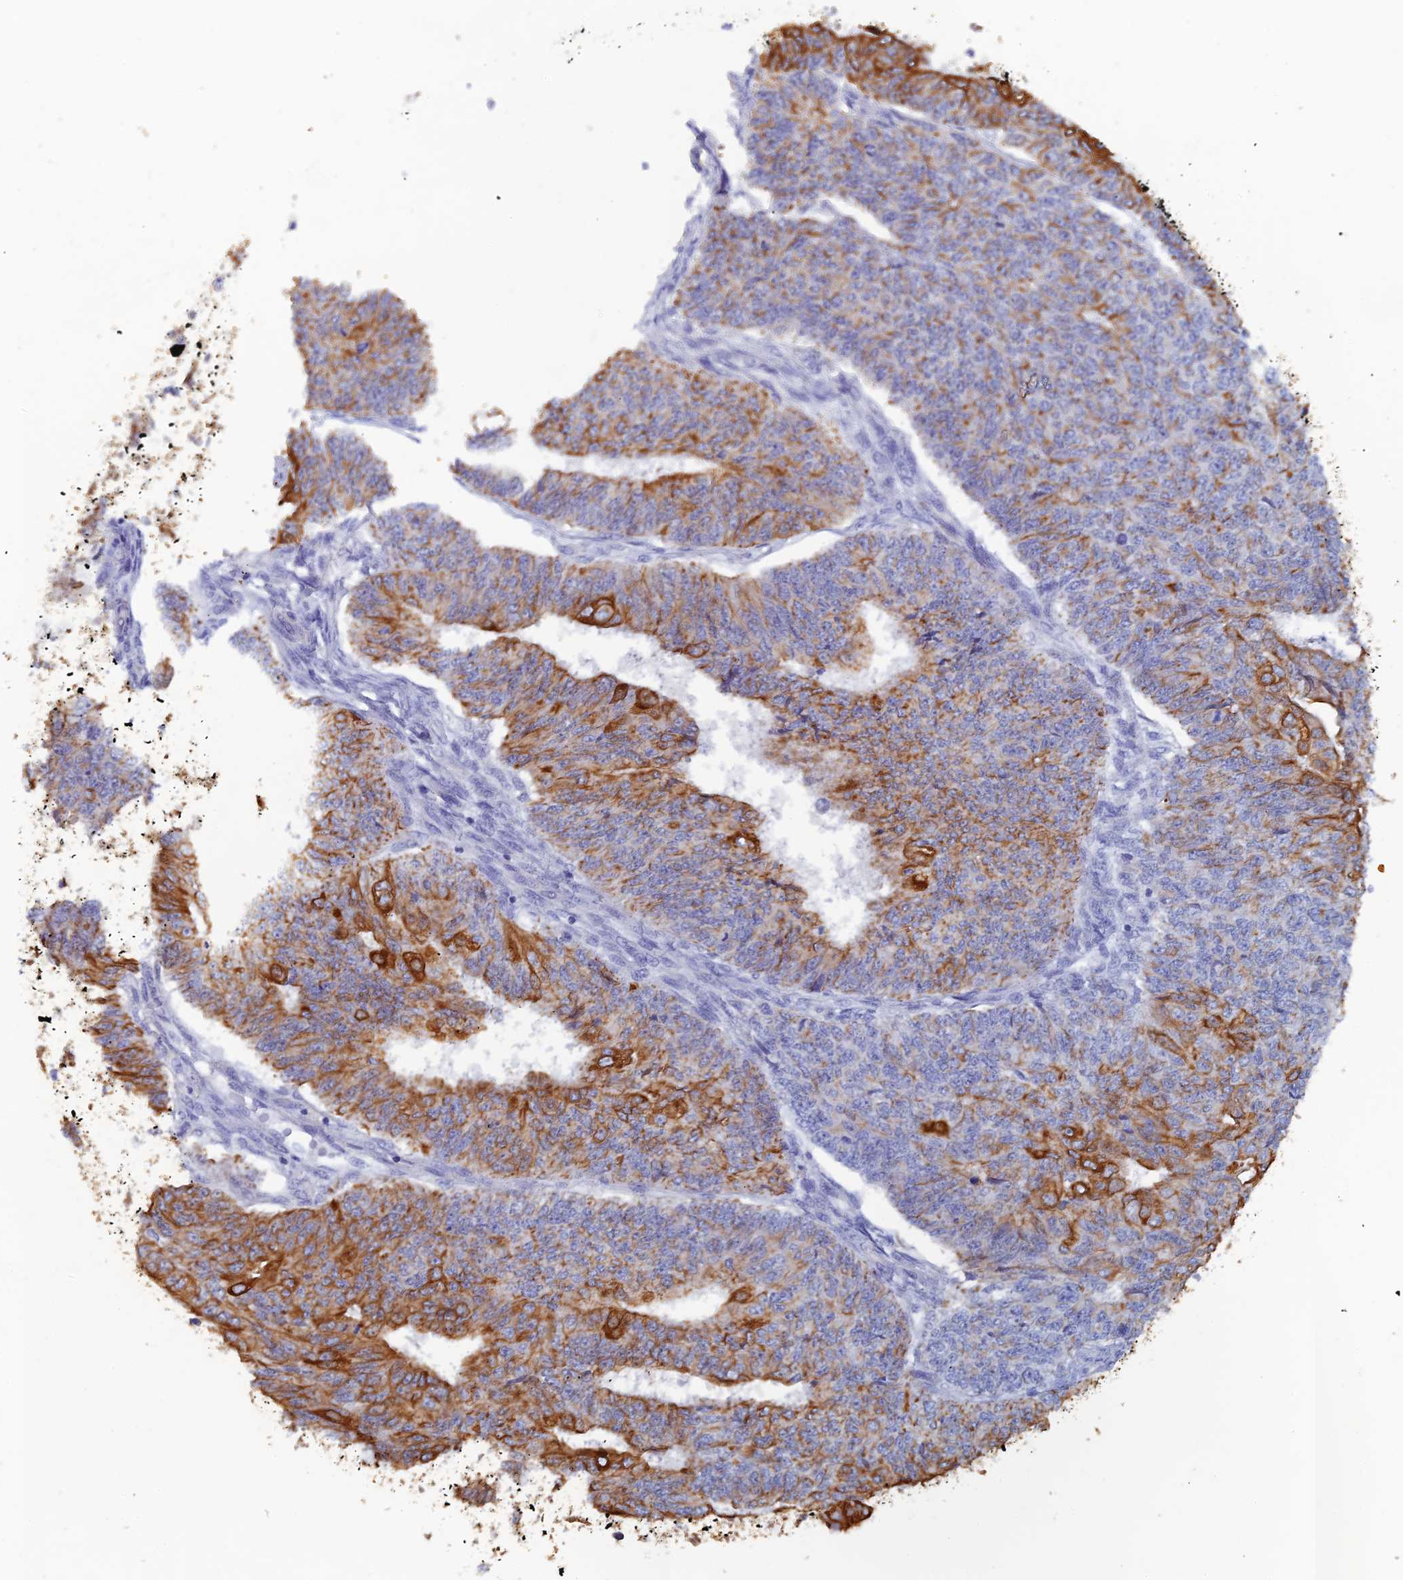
{"staining": {"intensity": "strong", "quantity": "25%-75%", "location": "cytoplasmic/membranous"}, "tissue": "endometrial cancer", "cell_type": "Tumor cells", "image_type": "cancer", "snomed": [{"axis": "morphology", "description": "Adenocarcinoma, NOS"}, {"axis": "topography", "description": "Endometrium"}], "caption": "IHC of adenocarcinoma (endometrial) displays high levels of strong cytoplasmic/membranous expression in approximately 25%-75% of tumor cells.", "gene": "SRFBP1", "patient": {"sex": "female", "age": 32}}